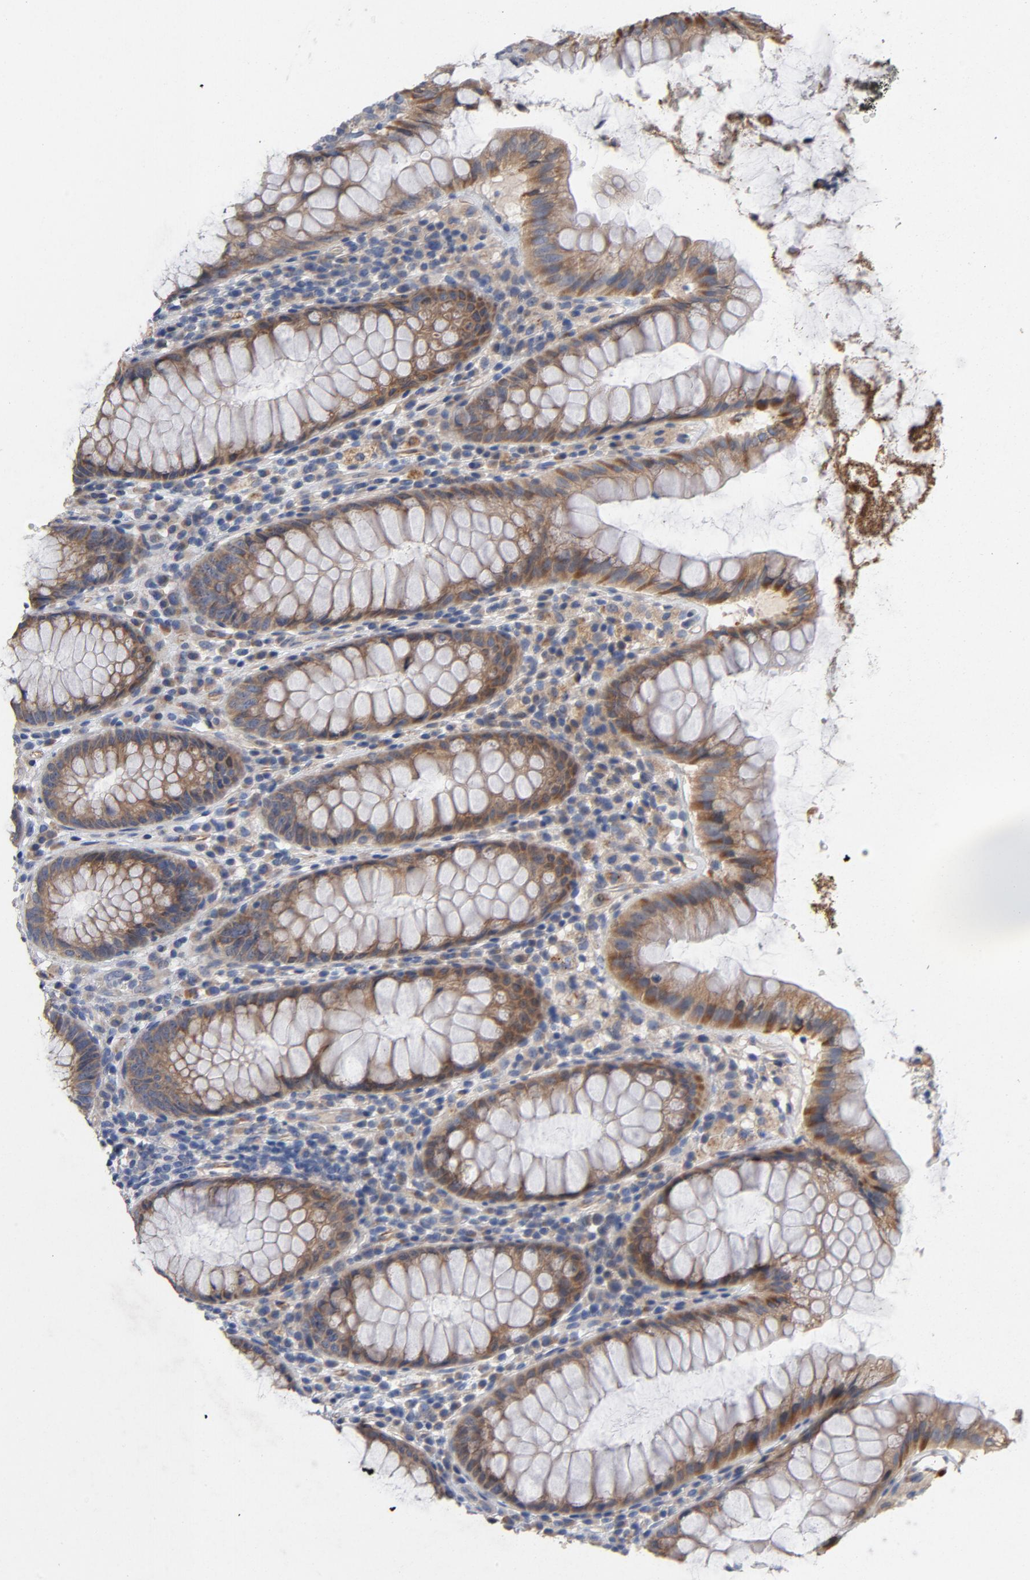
{"staining": {"intensity": "moderate", "quantity": ">75%", "location": "cytoplasmic/membranous"}, "tissue": "colon", "cell_type": "Glandular cells", "image_type": "normal", "snomed": [{"axis": "morphology", "description": "Normal tissue, NOS"}, {"axis": "topography", "description": "Colon"}], "caption": "Immunohistochemistry (DAB) staining of normal colon reveals moderate cytoplasmic/membranous protein expression in about >75% of glandular cells.", "gene": "CCDC134", "patient": {"sex": "female", "age": 46}}